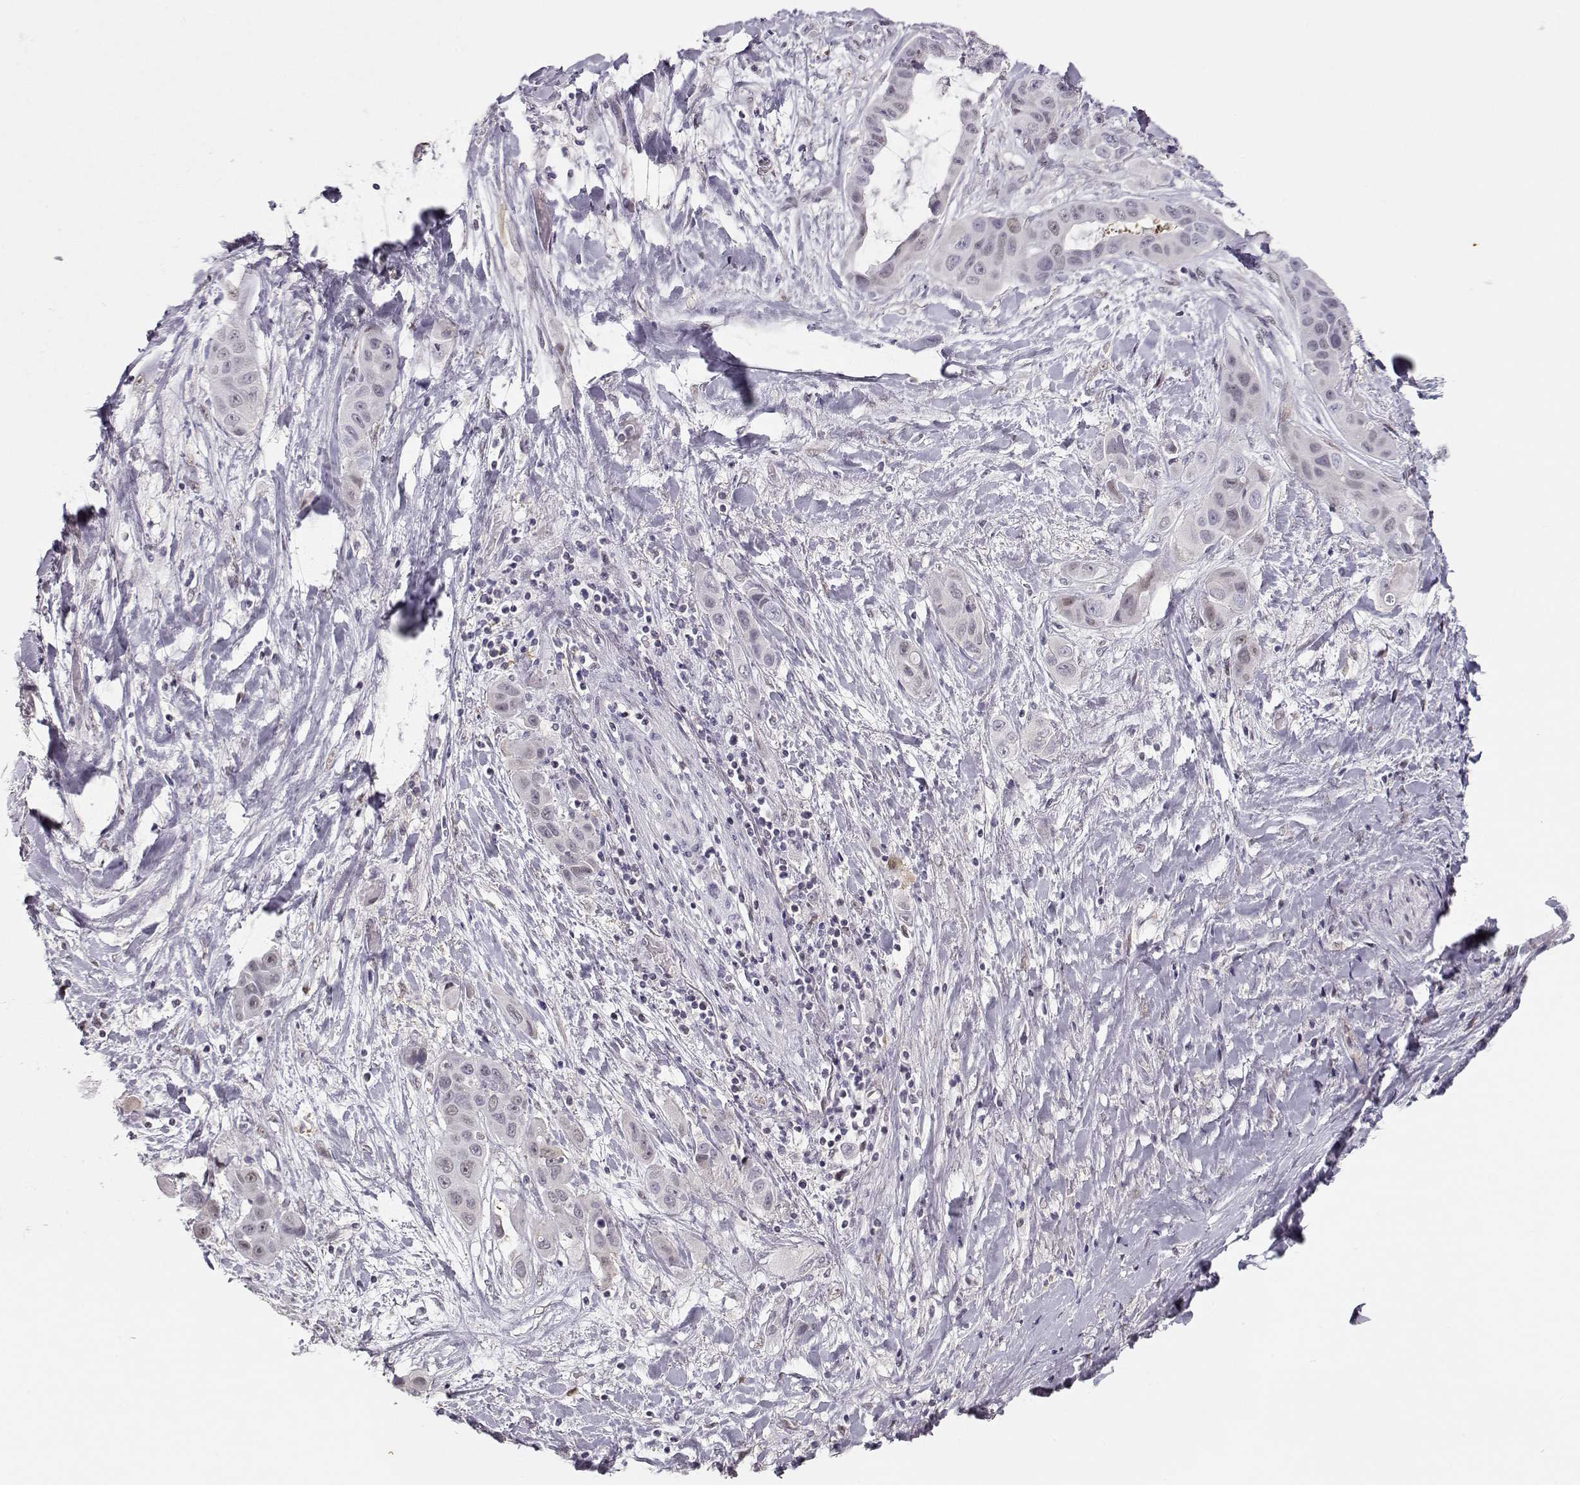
{"staining": {"intensity": "negative", "quantity": "none", "location": "none"}, "tissue": "liver cancer", "cell_type": "Tumor cells", "image_type": "cancer", "snomed": [{"axis": "morphology", "description": "Cholangiocarcinoma"}, {"axis": "topography", "description": "Liver"}], "caption": "The image displays no staining of tumor cells in liver cancer (cholangiocarcinoma).", "gene": "TEPP", "patient": {"sex": "female", "age": 52}}